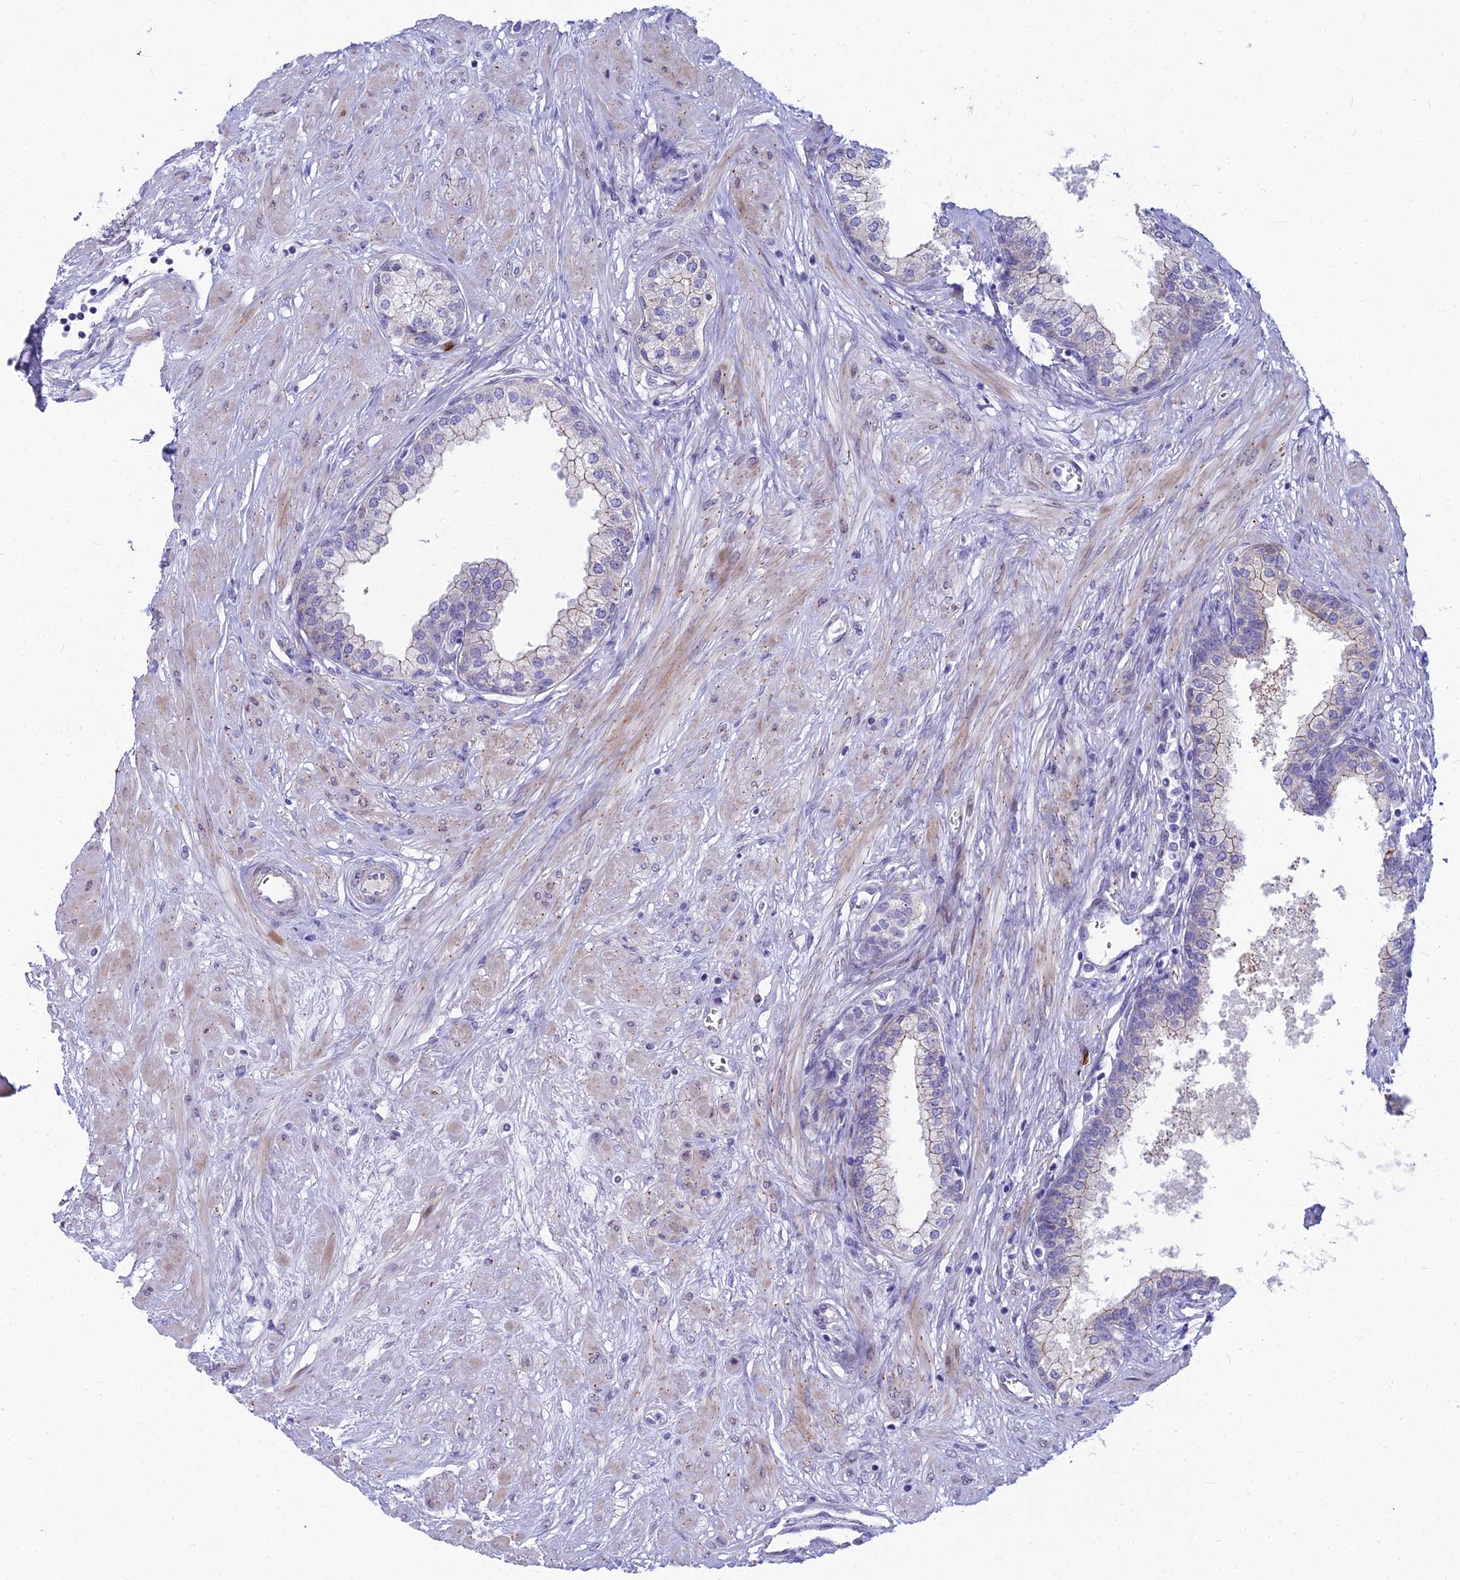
{"staining": {"intensity": "moderate", "quantity": "25%-75%", "location": "cytoplasmic/membranous"}, "tissue": "prostate", "cell_type": "Glandular cells", "image_type": "normal", "snomed": [{"axis": "morphology", "description": "Normal tissue, NOS"}, {"axis": "topography", "description": "Prostate"}], "caption": "This image shows immunohistochemistry staining of normal prostate, with medium moderate cytoplasmic/membranous staining in approximately 25%-75% of glandular cells.", "gene": "ENSG00000285920", "patient": {"sex": "male", "age": 60}}